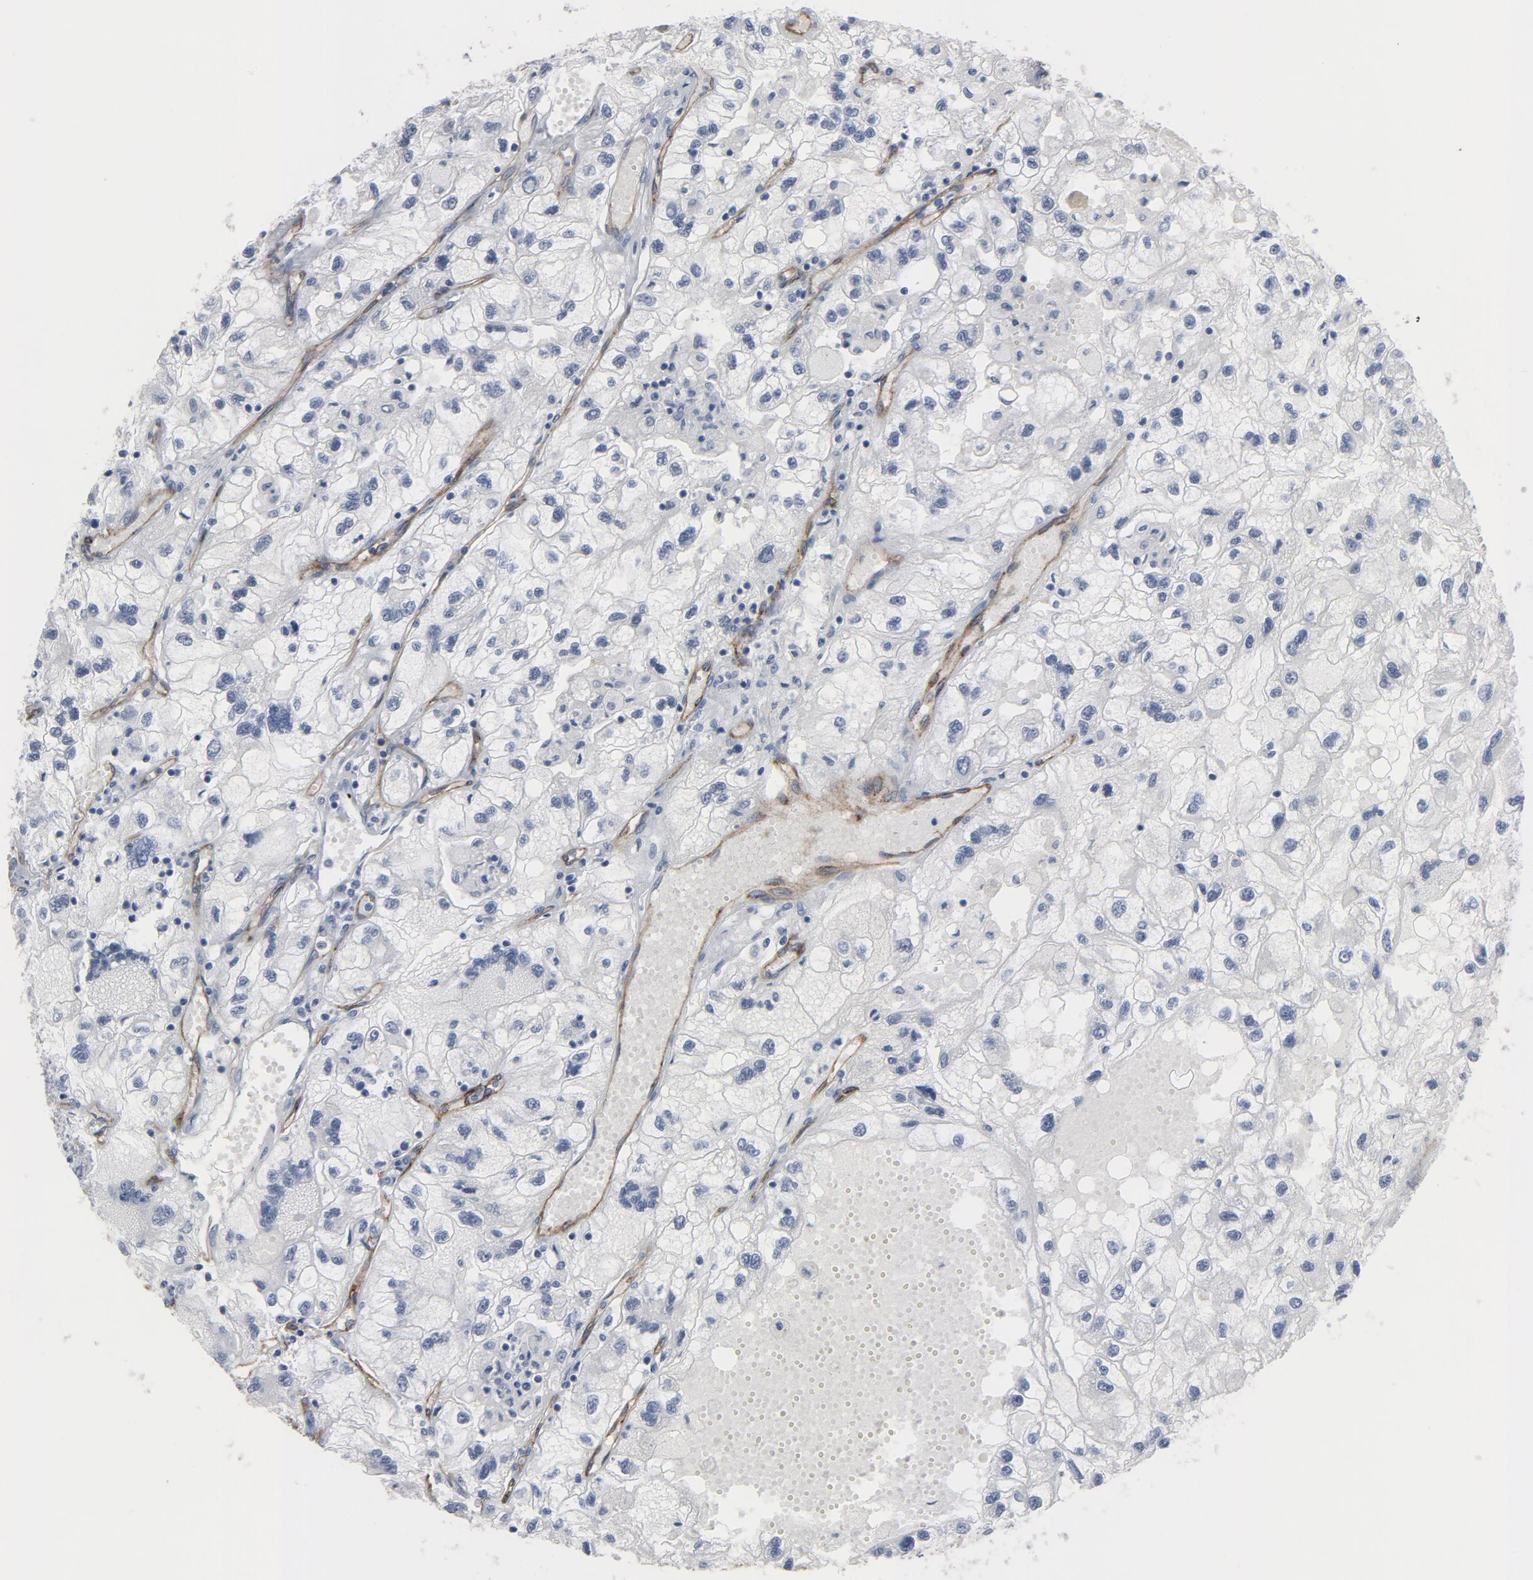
{"staining": {"intensity": "negative", "quantity": "none", "location": "none"}, "tissue": "renal cancer", "cell_type": "Tumor cells", "image_type": "cancer", "snomed": [{"axis": "morphology", "description": "Normal tissue, NOS"}, {"axis": "morphology", "description": "Adenocarcinoma, NOS"}, {"axis": "topography", "description": "Kidney"}], "caption": "A photomicrograph of human adenocarcinoma (renal) is negative for staining in tumor cells.", "gene": "KDR", "patient": {"sex": "male", "age": 71}}